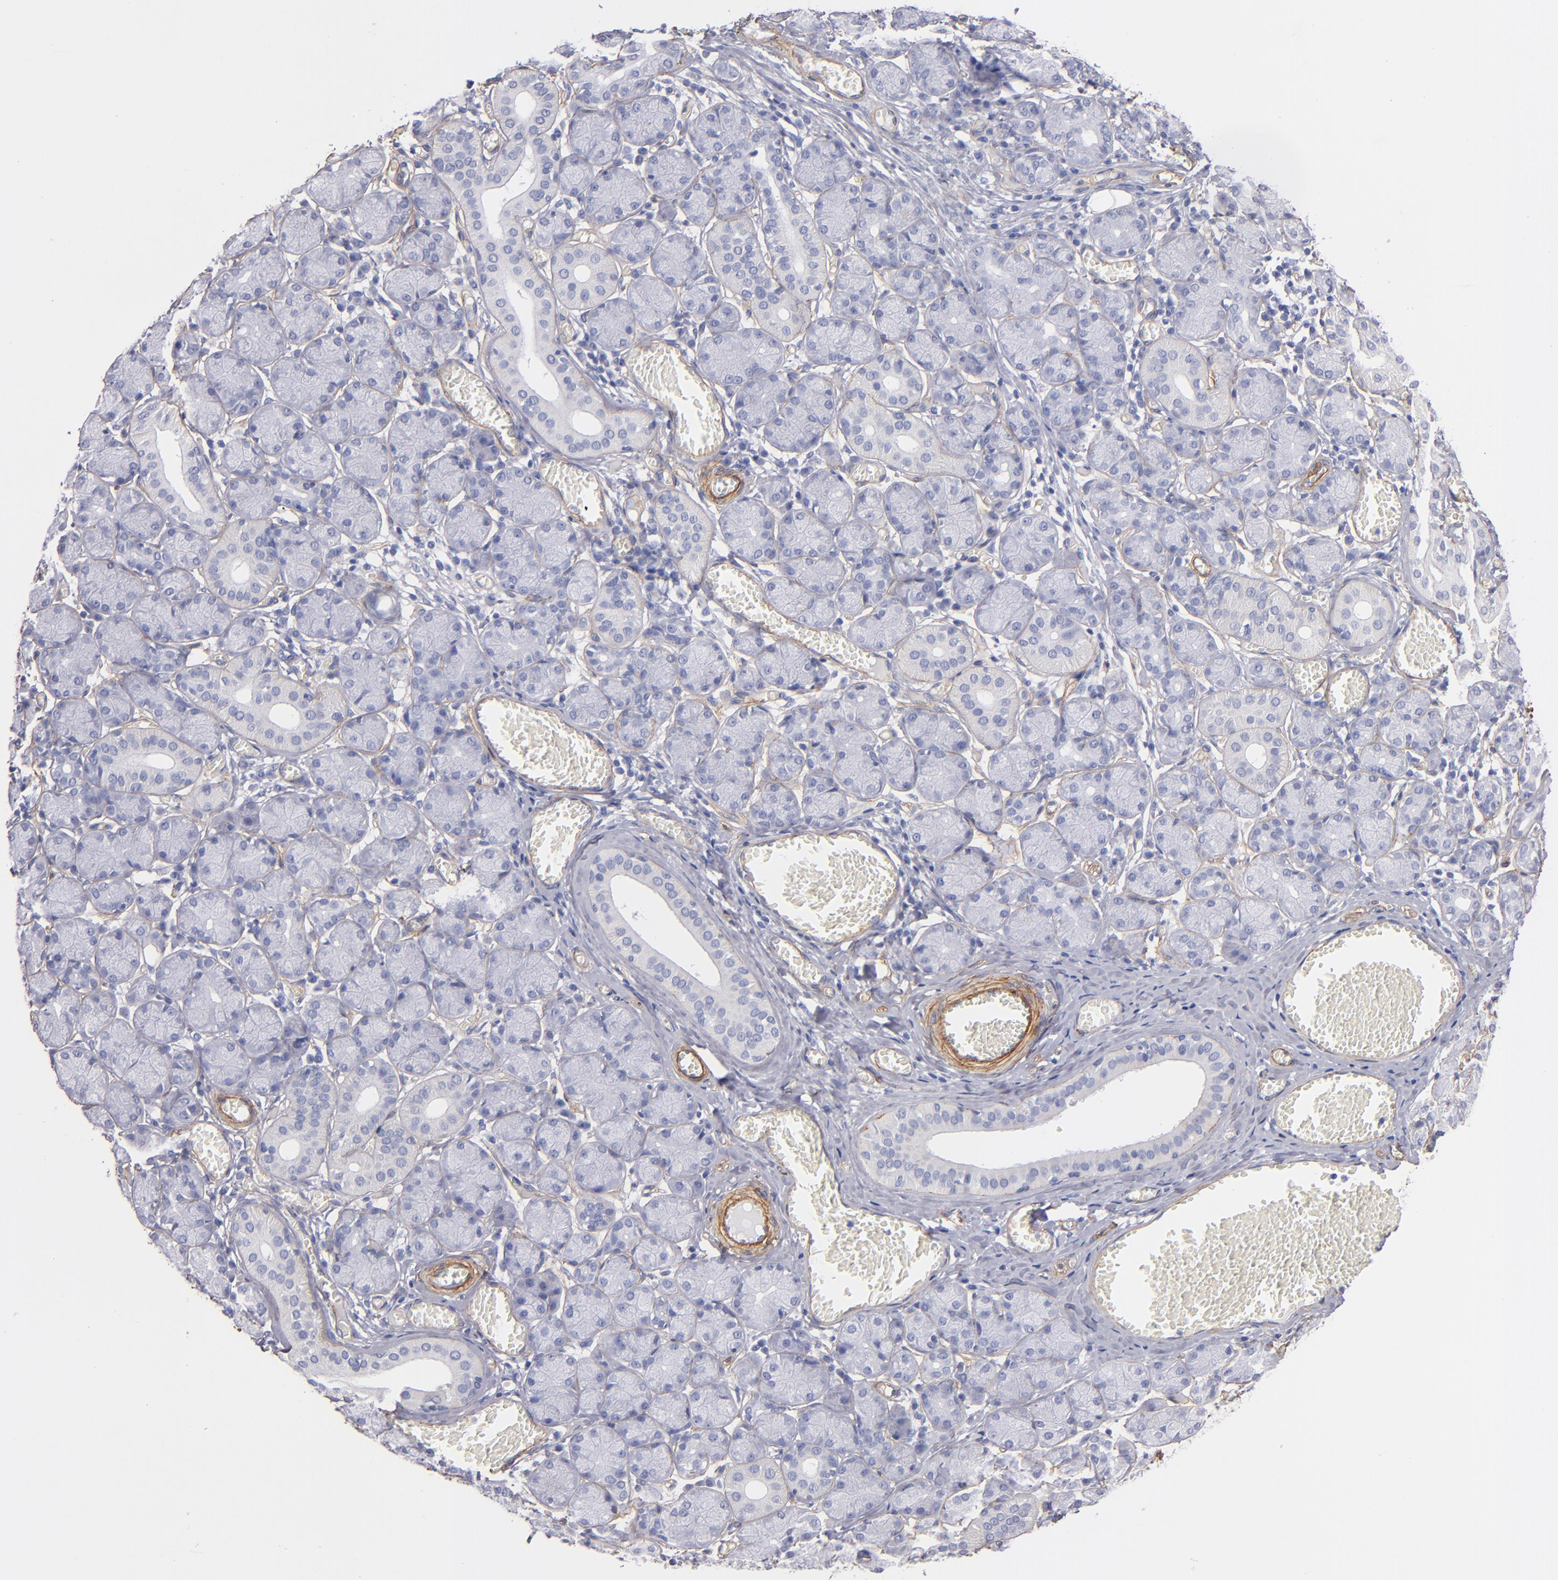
{"staining": {"intensity": "weak", "quantity": "25%-75%", "location": "cytoplasmic/membranous"}, "tissue": "salivary gland", "cell_type": "Glandular cells", "image_type": "normal", "snomed": [{"axis": "morphology", "description": "Normal tissue, NOS"}, {"axis": "topography", "description": "Salivary gland"}], "caption": "Weak cytoplasmic/membranous positivity is identified in approximately 25%-75% of glandular cells in benign salivary gland. (Brightfield microscopy of DAB IHC at high magnification).", "gene": "LAMC1", "patient": {"sex": "female", "age": 24}}